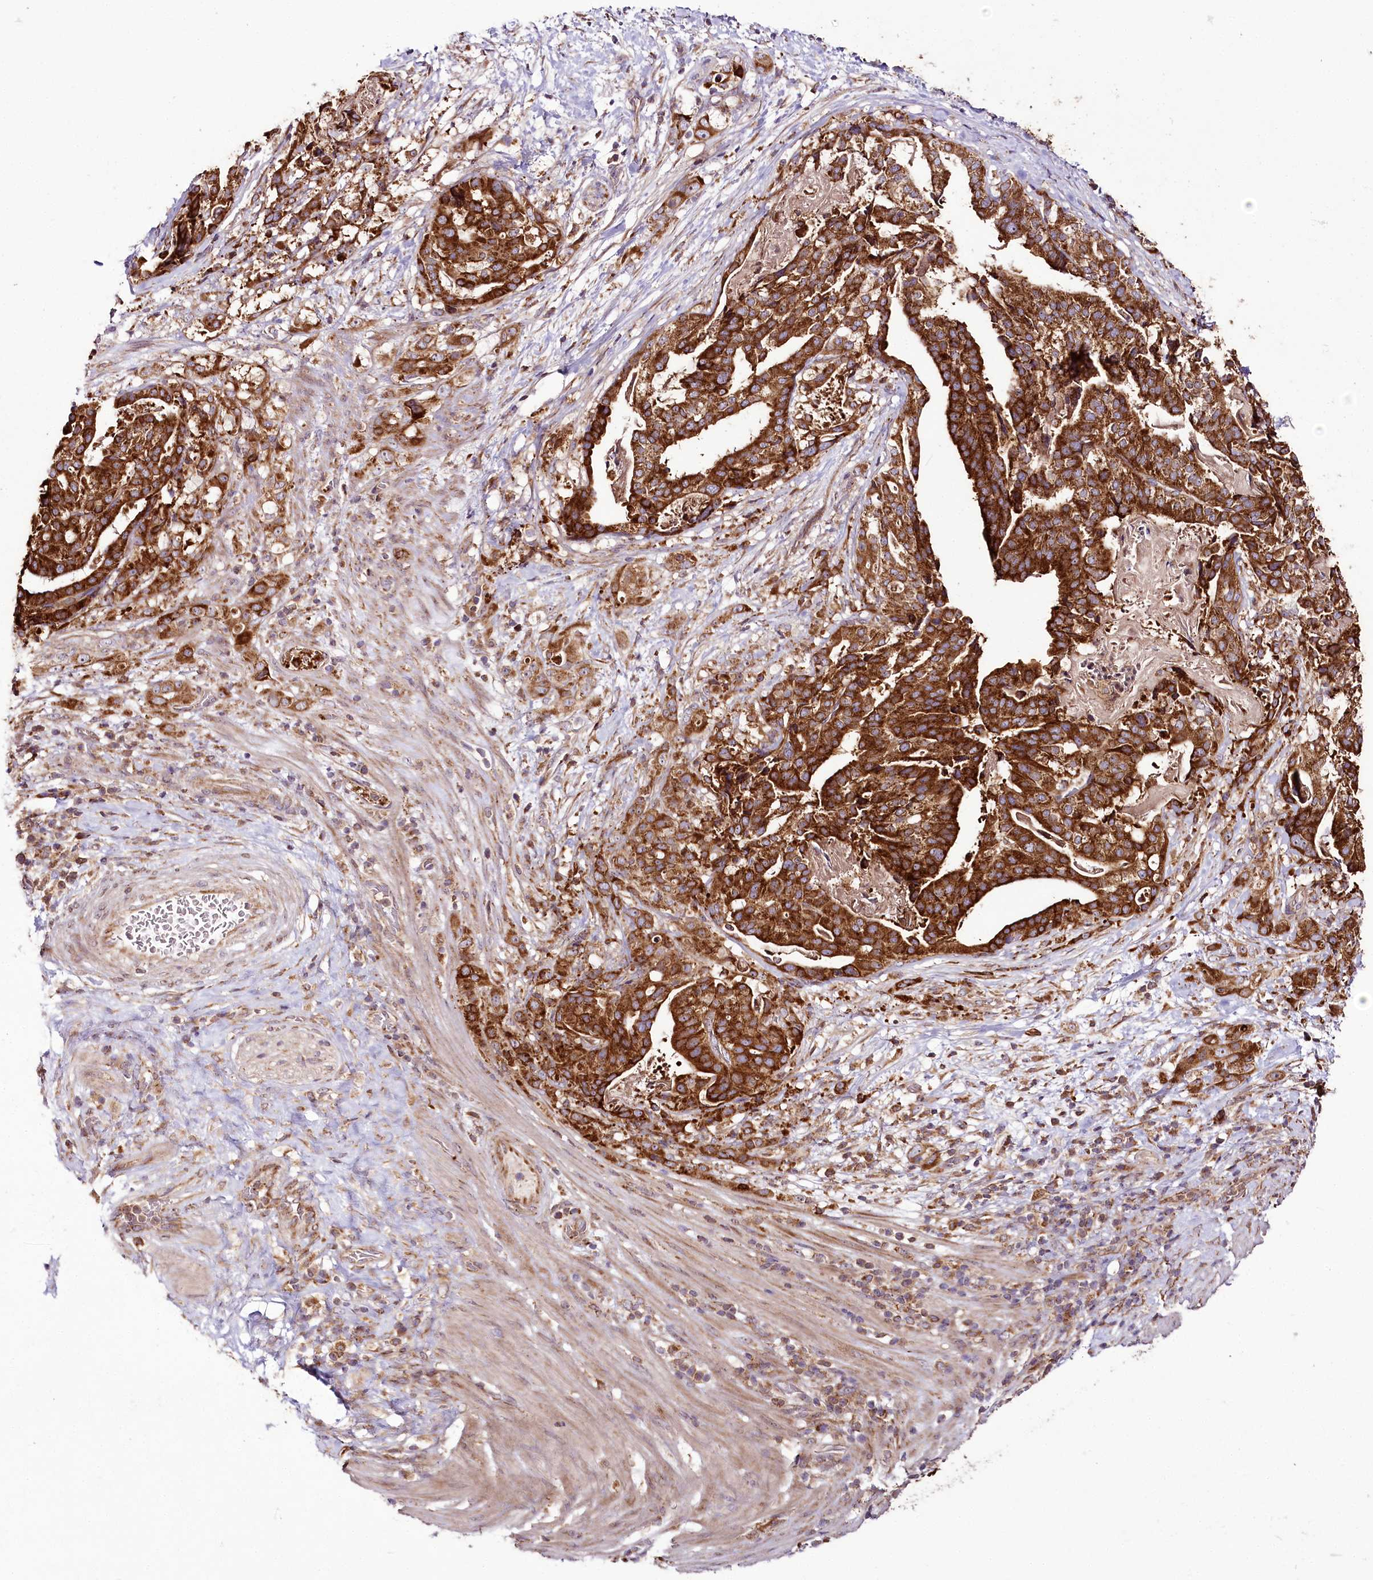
{"staining": {"intensity": "strong", "quantity": ">75%", "location": "cytoplasmic/membranous"}, "tissue": "stomach cancer", "cell_type": "Tumor cells", "image_type": "cancer", "snomed": [{"axis": "morphology", "description": "Adenocarcinoma, NOS"}, {"axis": "topography", "description": "Stomach"}], "caption": "Tumor cells demonstrate high levels of strong cytoplasmic/membranous positivity in about >75% of cells in human stomach cancer.", "gene": "RAB7A", "patient": {"sex": "male", "age": 48}}